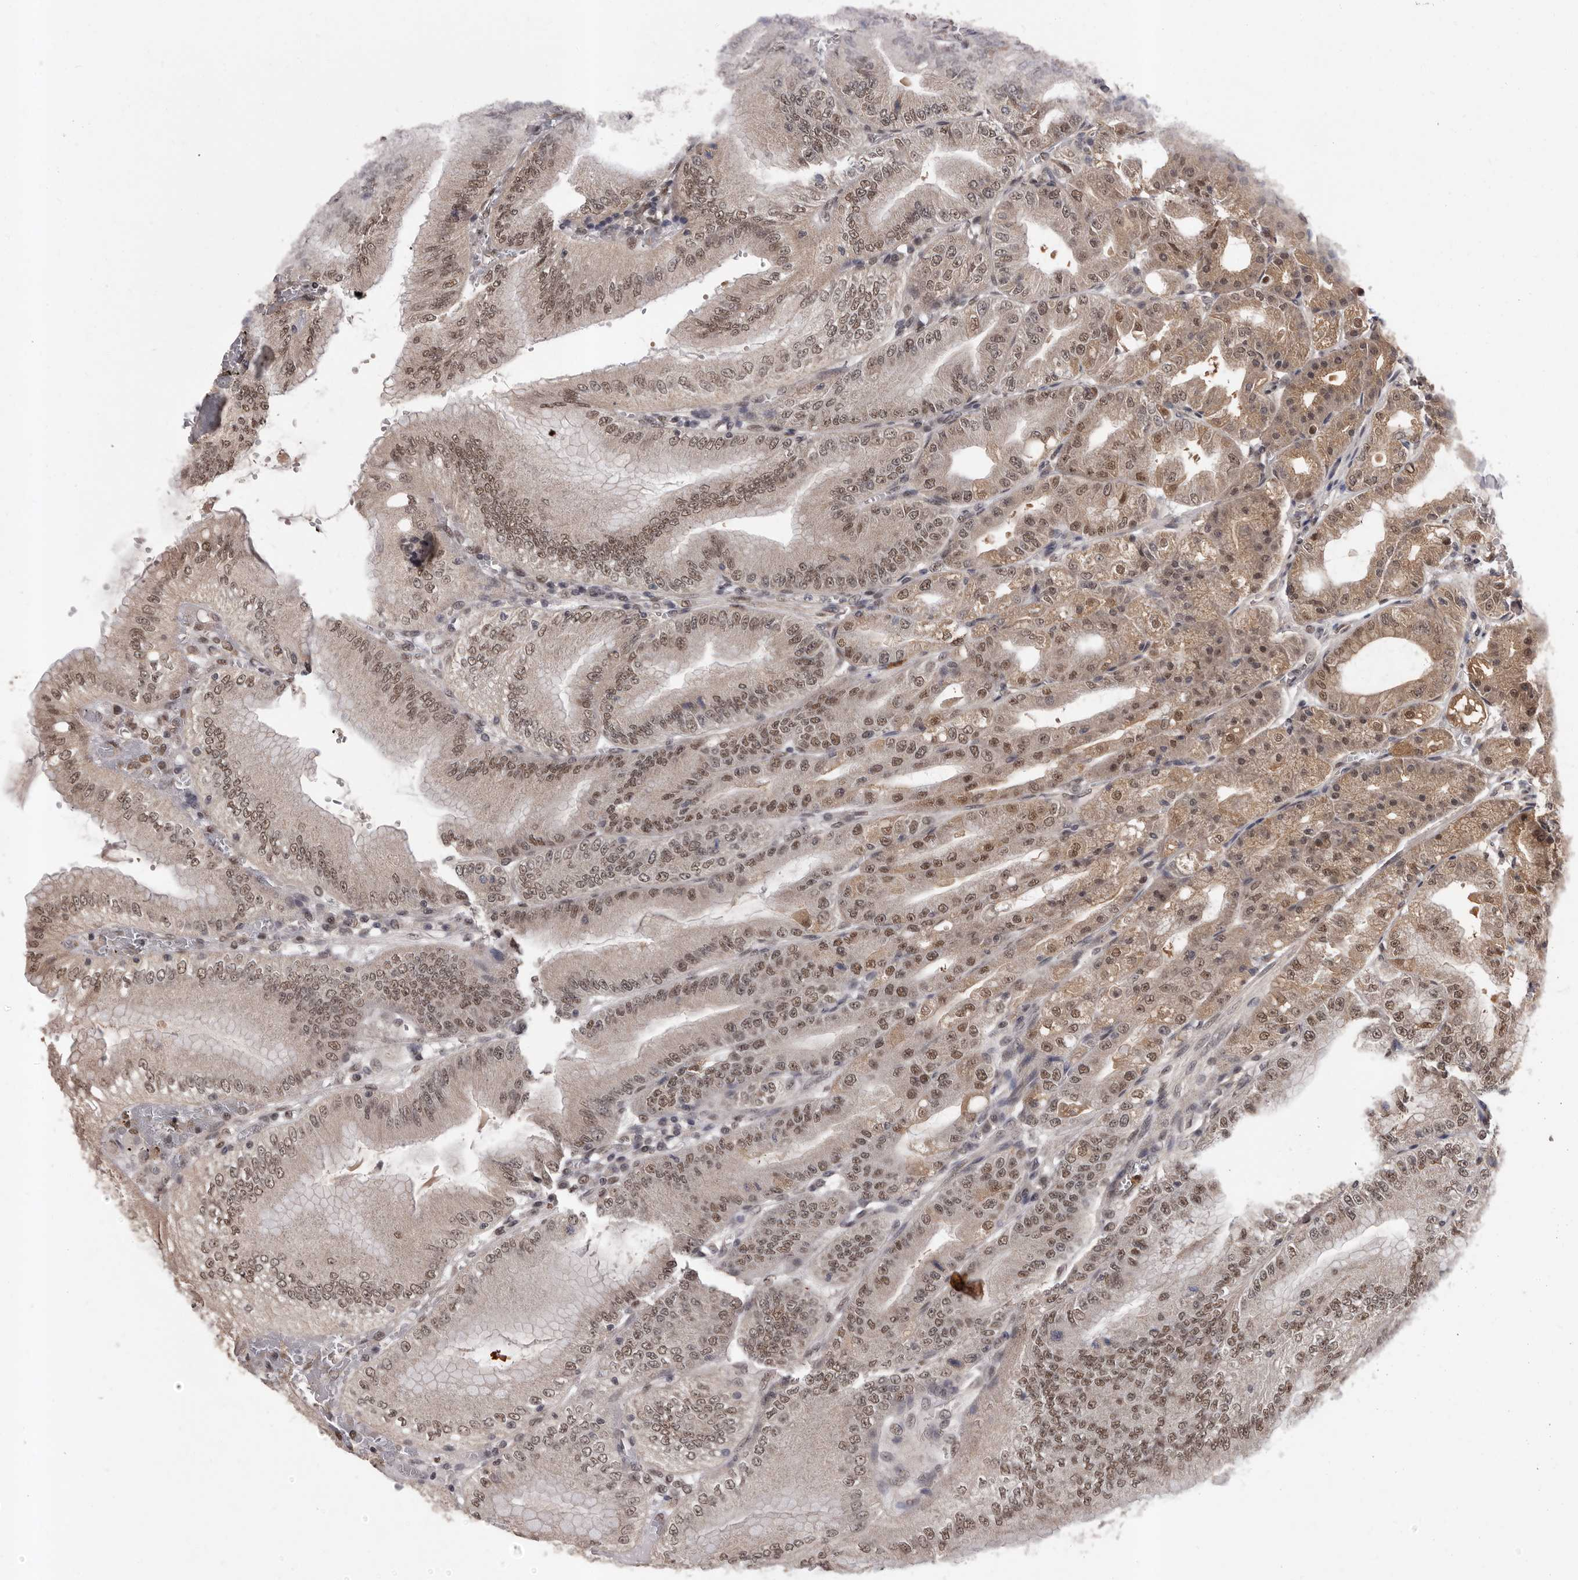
{"staining": {"intensity": "moderate", "quantity": ">75%", "location": "cytoplasmic/membranous,nuclear"}, "tissue": "stomach", "cell_type": "Glandular cells", "image_type": "normal", "snomed": [{"axis": "morphology", "description": "Normal tissue, NOS"}, {"axis": "topography", "description": "Stomach, lower"}], "caption": "Protein positivity by immunohistochemistry reveals moderate cytoplasmic/membranous,nuclear positivity in approximately >75% of glandular cells in normal stomach.", "gene": "VPS37A", "patient": {"sex": "male", "age": 71}}